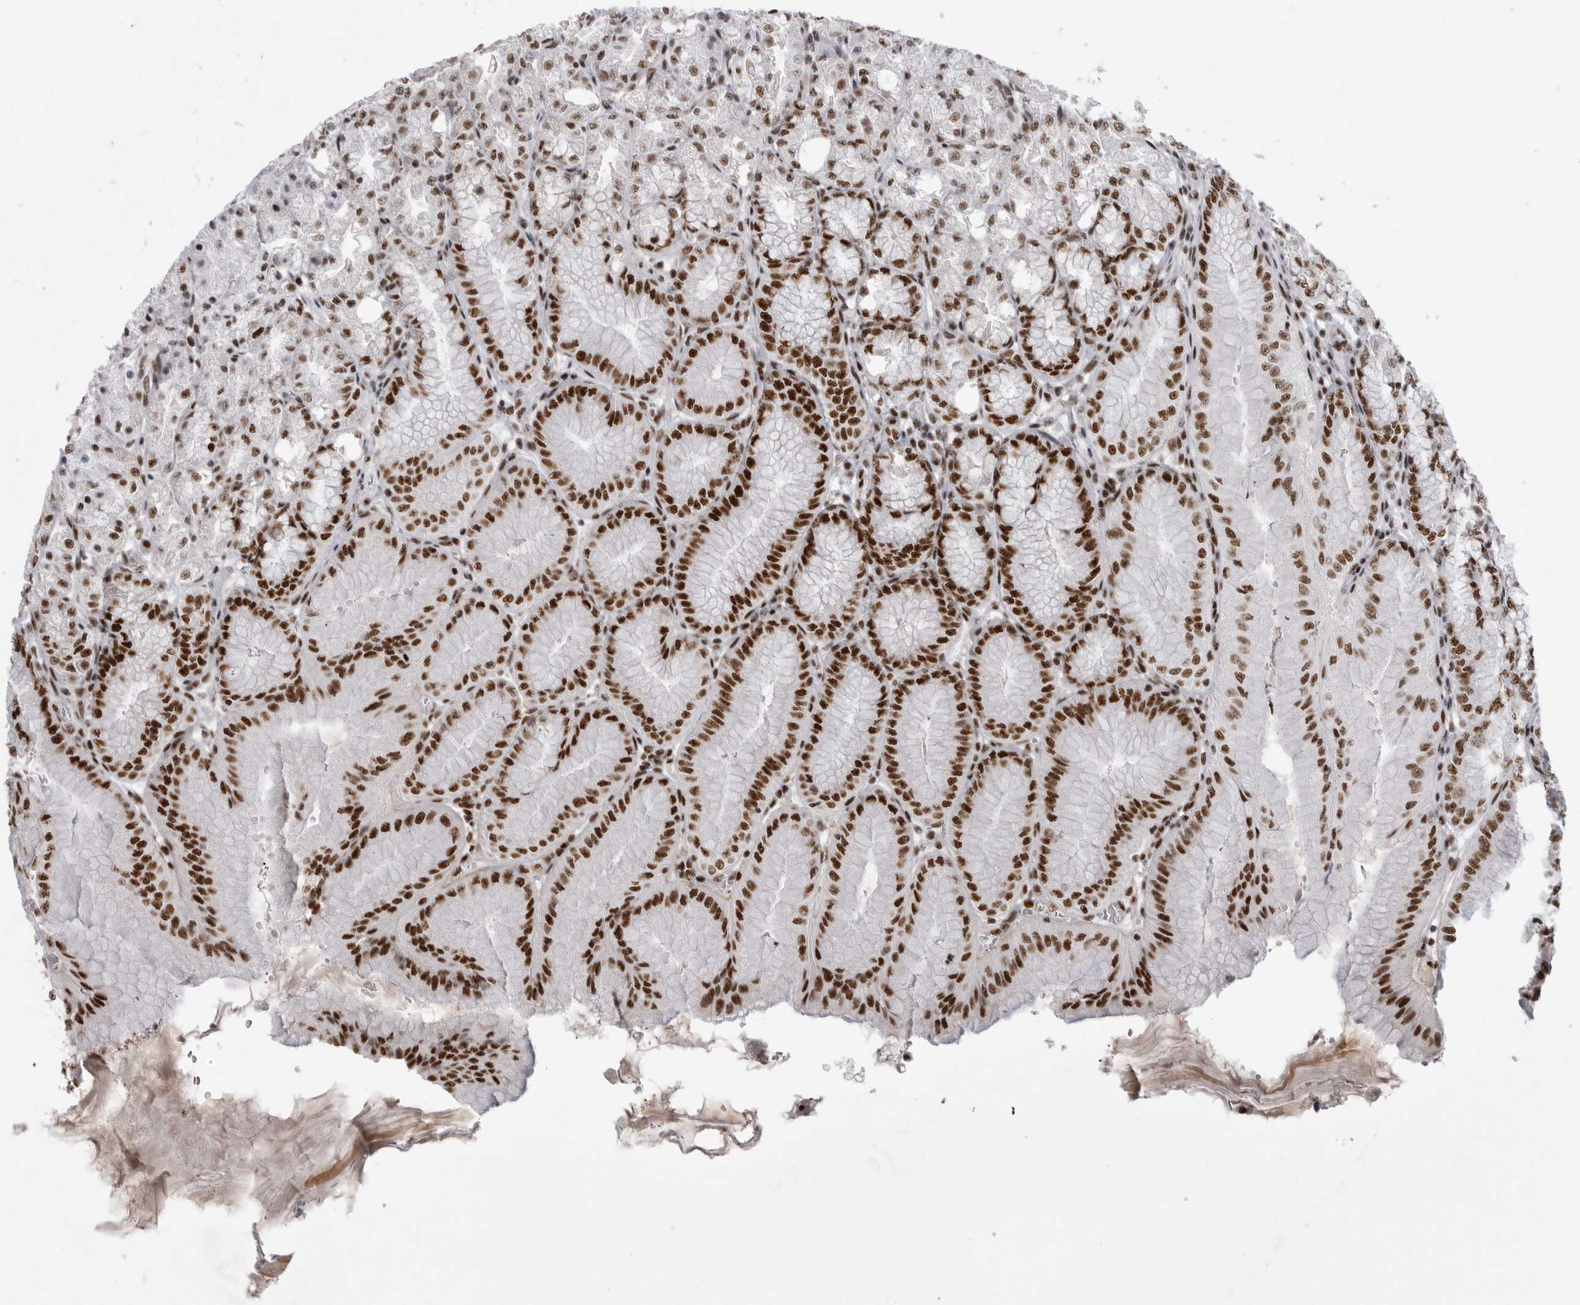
{"staining": {"intensity": "strong", "quantity": ">75%", "location": "nuclear"}, "tissue": "stomach", "cell_type": "Glandular cells", "image_type": "normal", "snomed": [{"axis": "morphology", "description": "Normal tissue, NOS"}, {"axis": "topography", "description": "Stomach, lower"}], "caption": "Brown immunohistochemical staining in benign stomach demonstrates strong nuclear expression in approximately >75% of glandular cells.", "gene": "PPP1R8", "patient": {"sex": "male", "age": 71}}